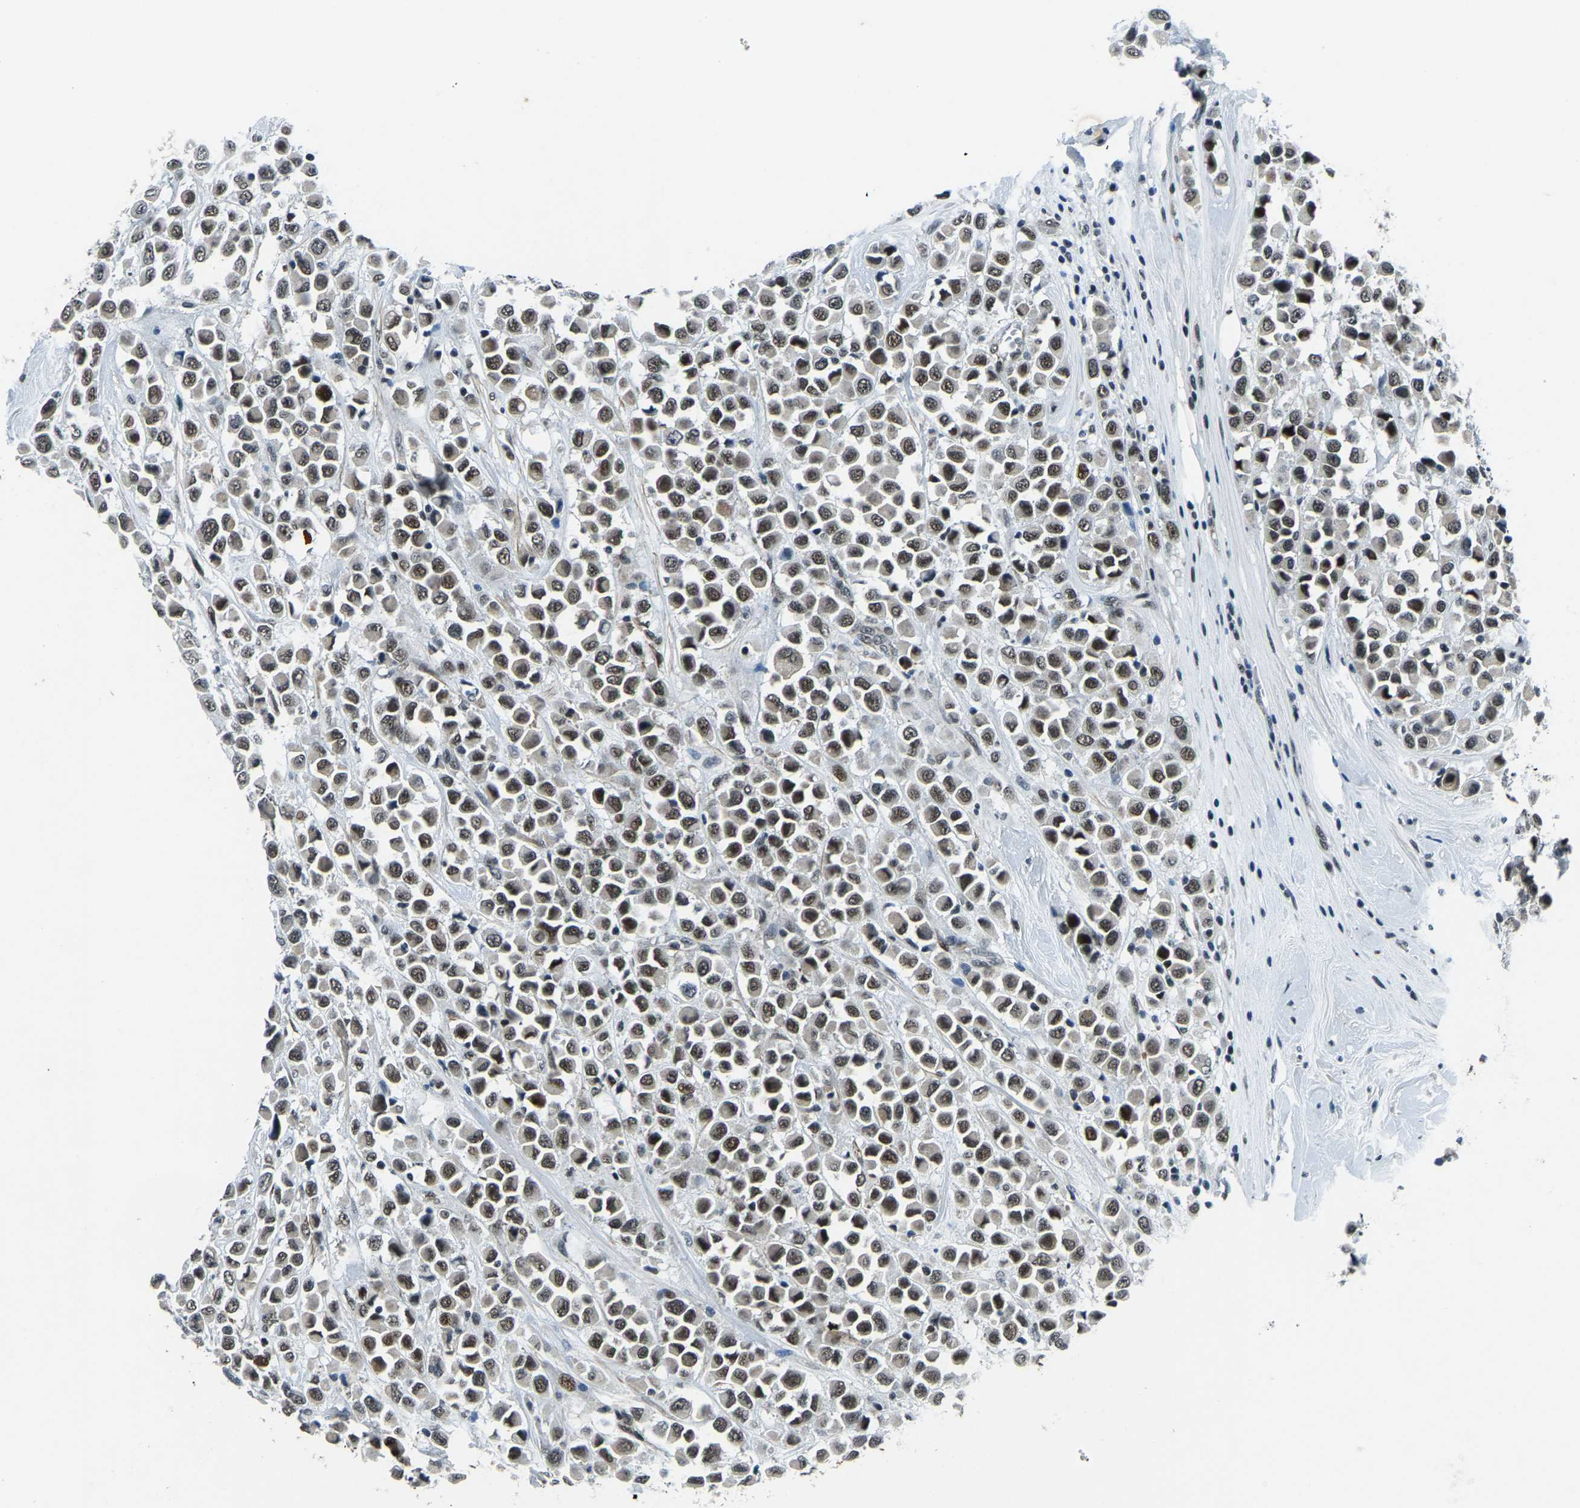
{"staining": {"intensity": "moderate", "quantity": ">75%", "location": "nuclear"}, "tissue": "breast cancer", "cell_type": "Tumor cells", "image_type": "cancer", "snomed": [{"axis": "morphology", "description": "Duct carcinoma"}, {"axis": "topography", "description": "Breast"}], "caption": "This photomicrograph displays breast intraductal carcinoma stained with immunohistochemistry (IHC) to label a protein in brown. The nuclear of tumor cells show moderate positivity for the protein. Nuclei are counter-stained blue.", "gene": "PRCC", "patient": {"sex": "female", "age": 61}}